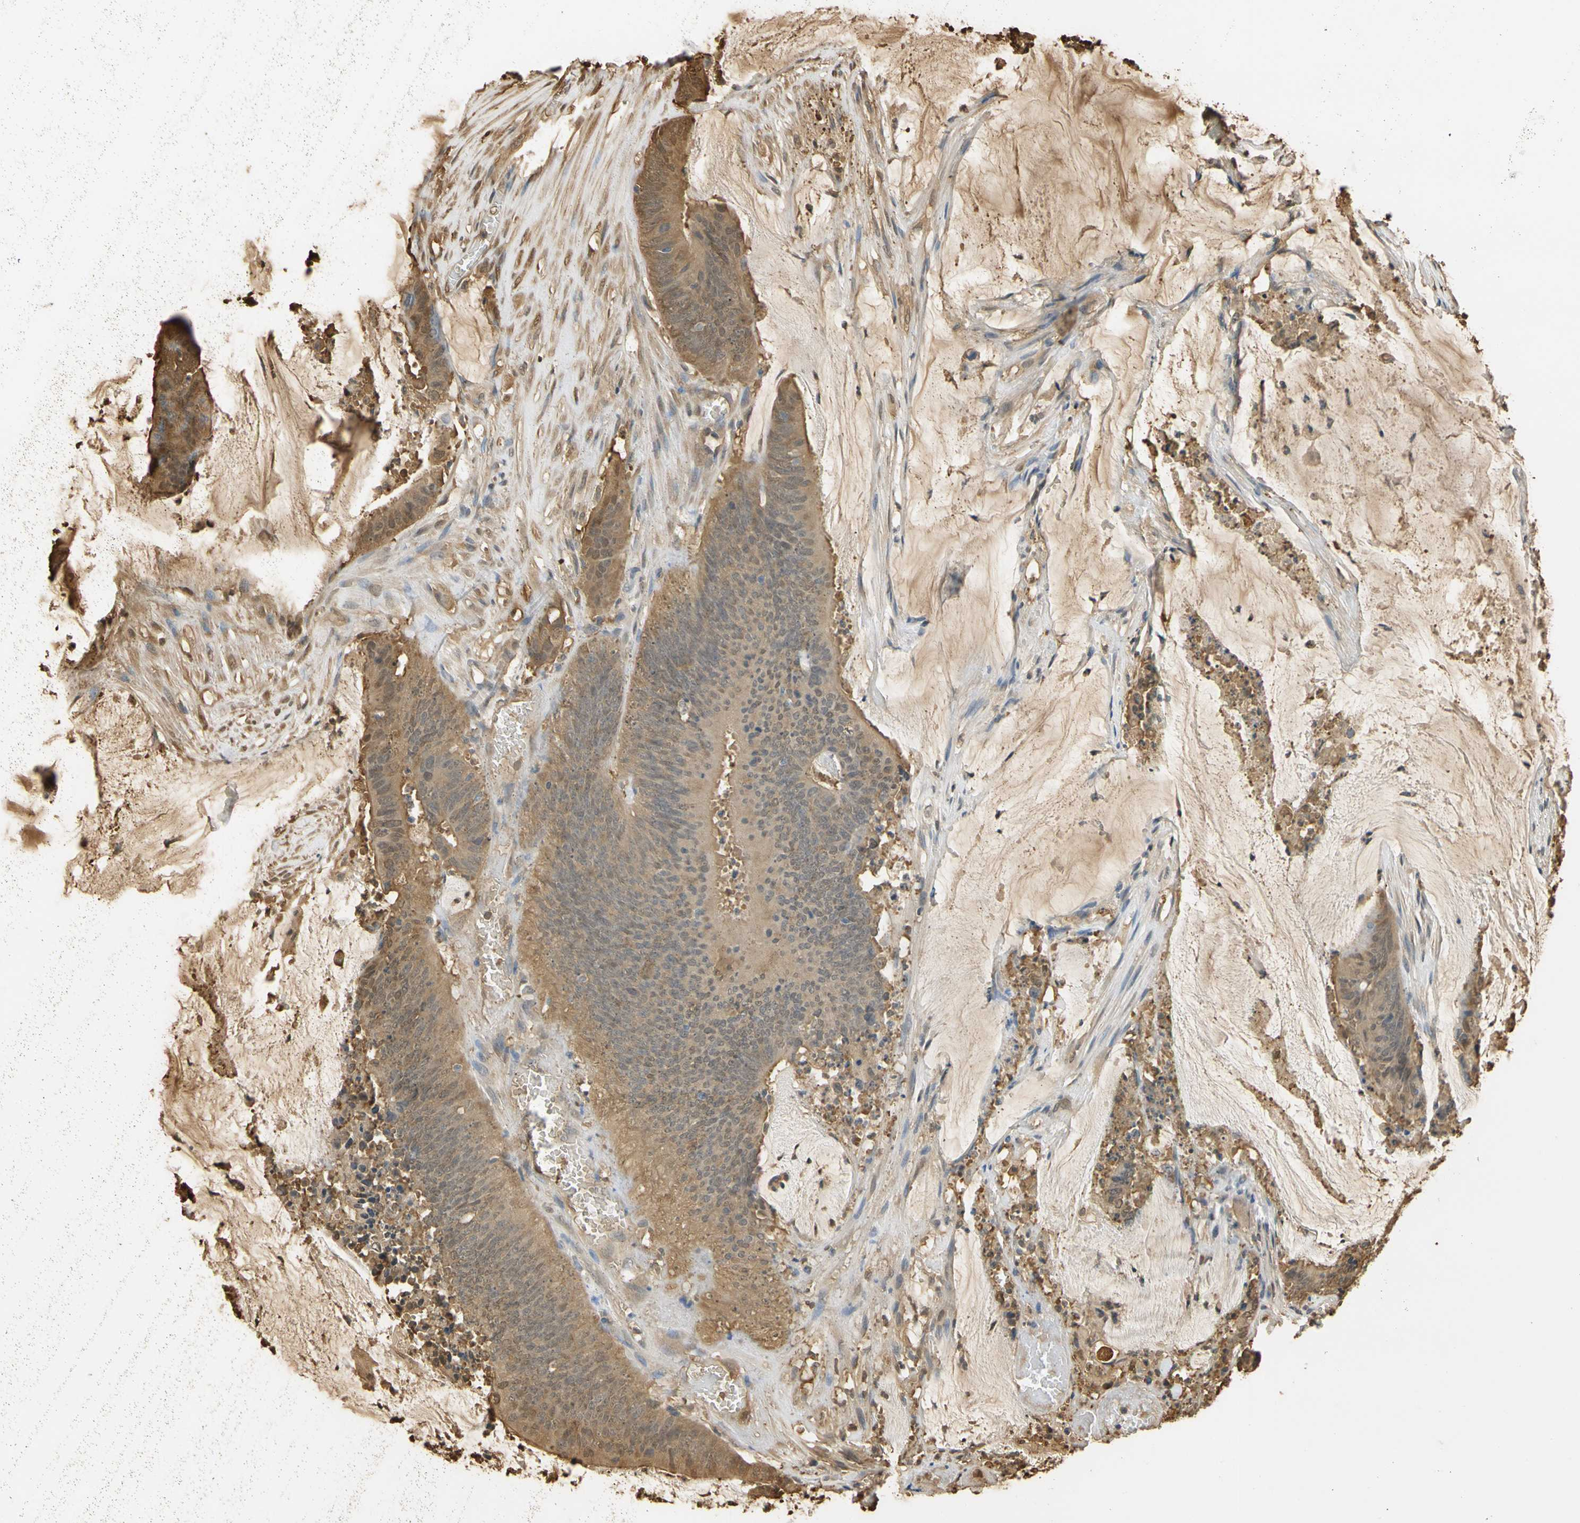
{"staining": {"intensity": "moderate", "quantity": ">75%", "location": "cytoplasmic/membranous,nuclear"}, "tissue": "colorectal cancer", "cell_type": "Tumor cells", "image_type": "cancer", "snomed": [{"axis": "morphology", "description": "Adenocarcinoma, NOS"}, {"axis": "topography", "description": "Rectum"}], "caption": "The photomicrograph reveals a brown stain indicating the presence of a protein in the cytoplasmic/membranous and nuclear of tumor cells in colorectal cancer. The staining was performed using DAB (3,3'-diaminobenzidine) to visualize the protein expression in brown, while the nuclei were stained in blue with hematoxylin (Magnification: 20x).", "gene": "S100A6", "patient": {"sex": "female", "age": 66}}